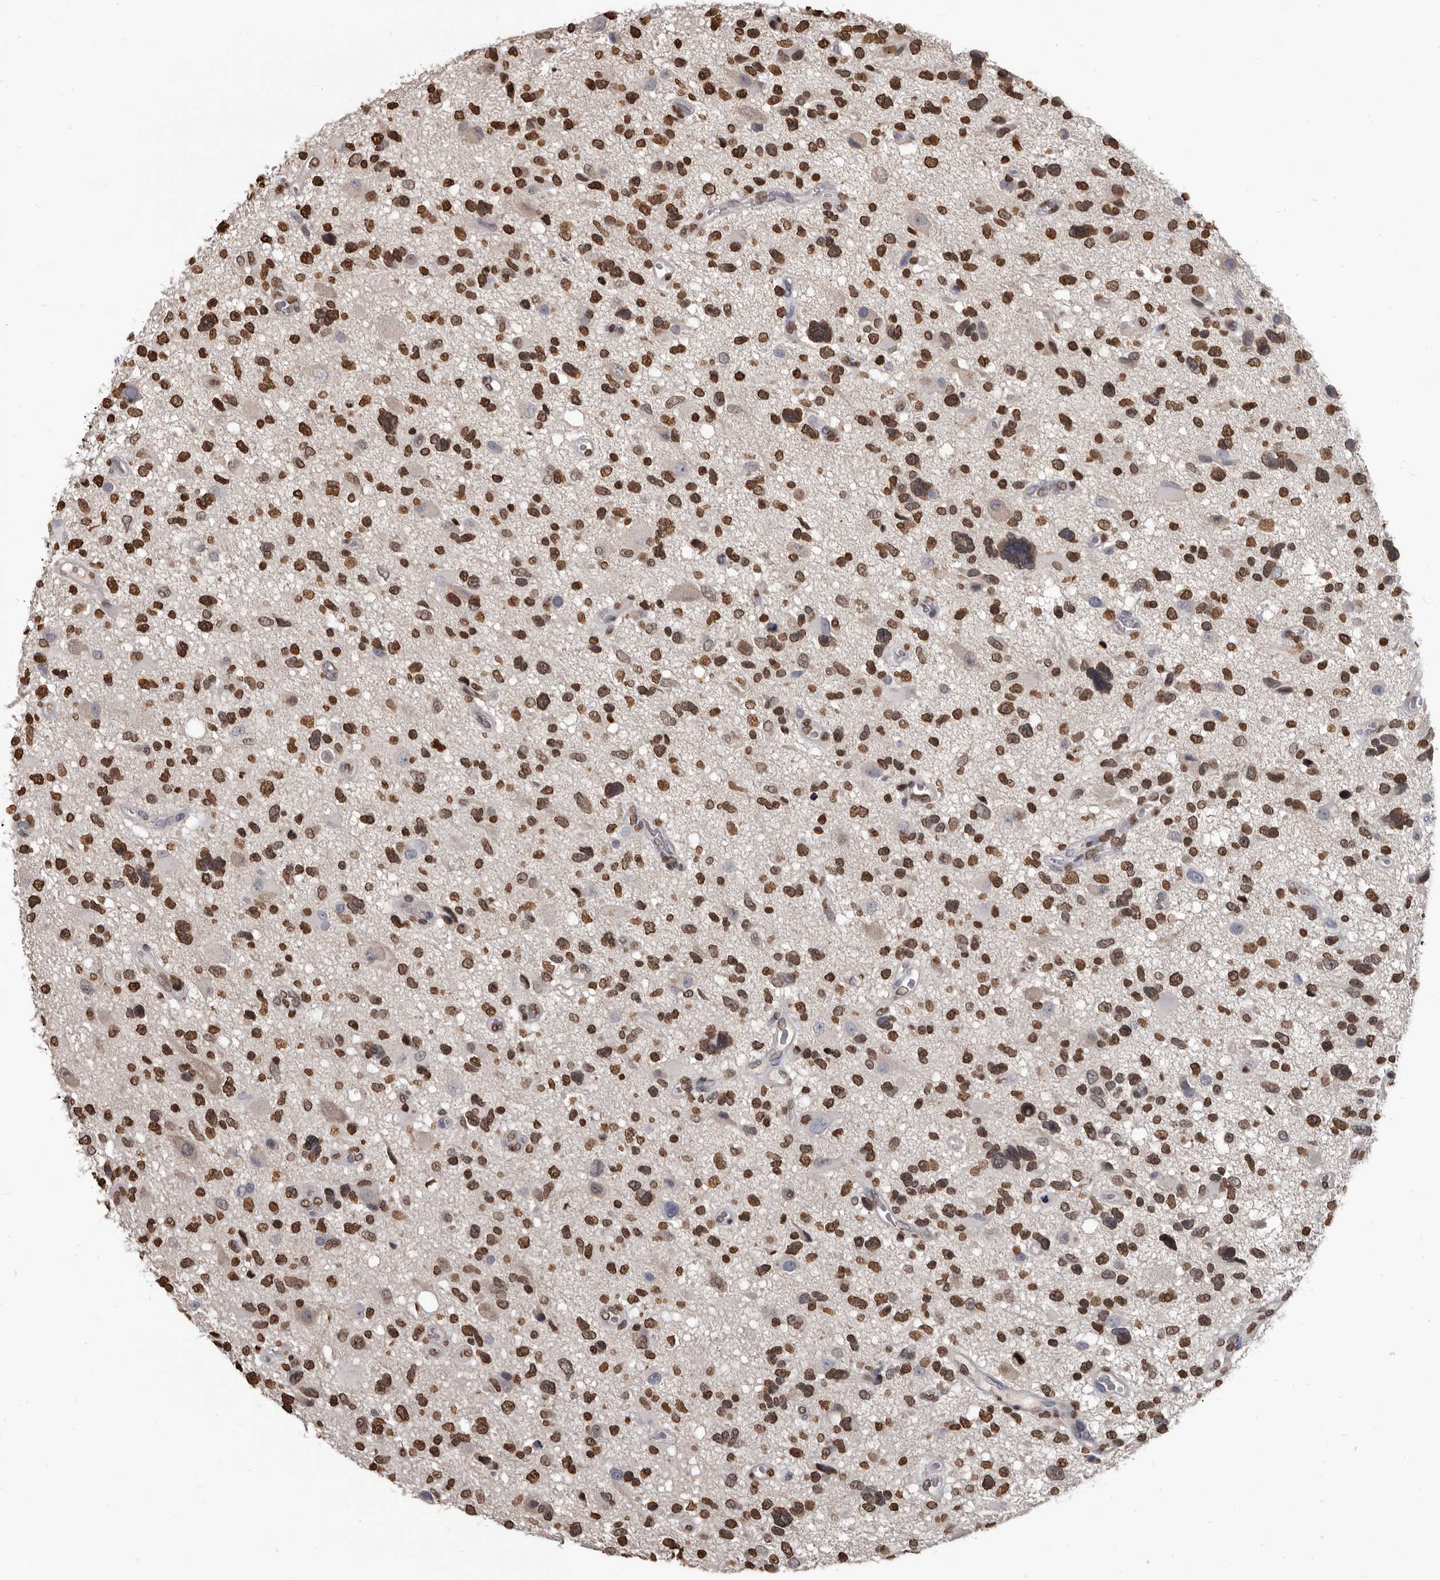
{"staining": {"intensity": "strong", "quantity": ">75%", "location": "nuclear"}, "tissue": "glioma", "cell_type": "Tumor cells", "image_type": "cancer", "snomed": [{"axis": "morphology", "description": "Glioma, malignant, High grade"}, {"axis": "topography", "description": "Brain"}], "caption": "Immunohistochemistry (DAB (3,3'-diaminobenzidine)) staining of human glioma reveals strong nuclear protein positivity in about >75% of tumor cells. (brown staining indicates protein expression, while blue staining denotes nuclei).", "gene": "AHR", "patient": {"sex": "male", "age": 33}}